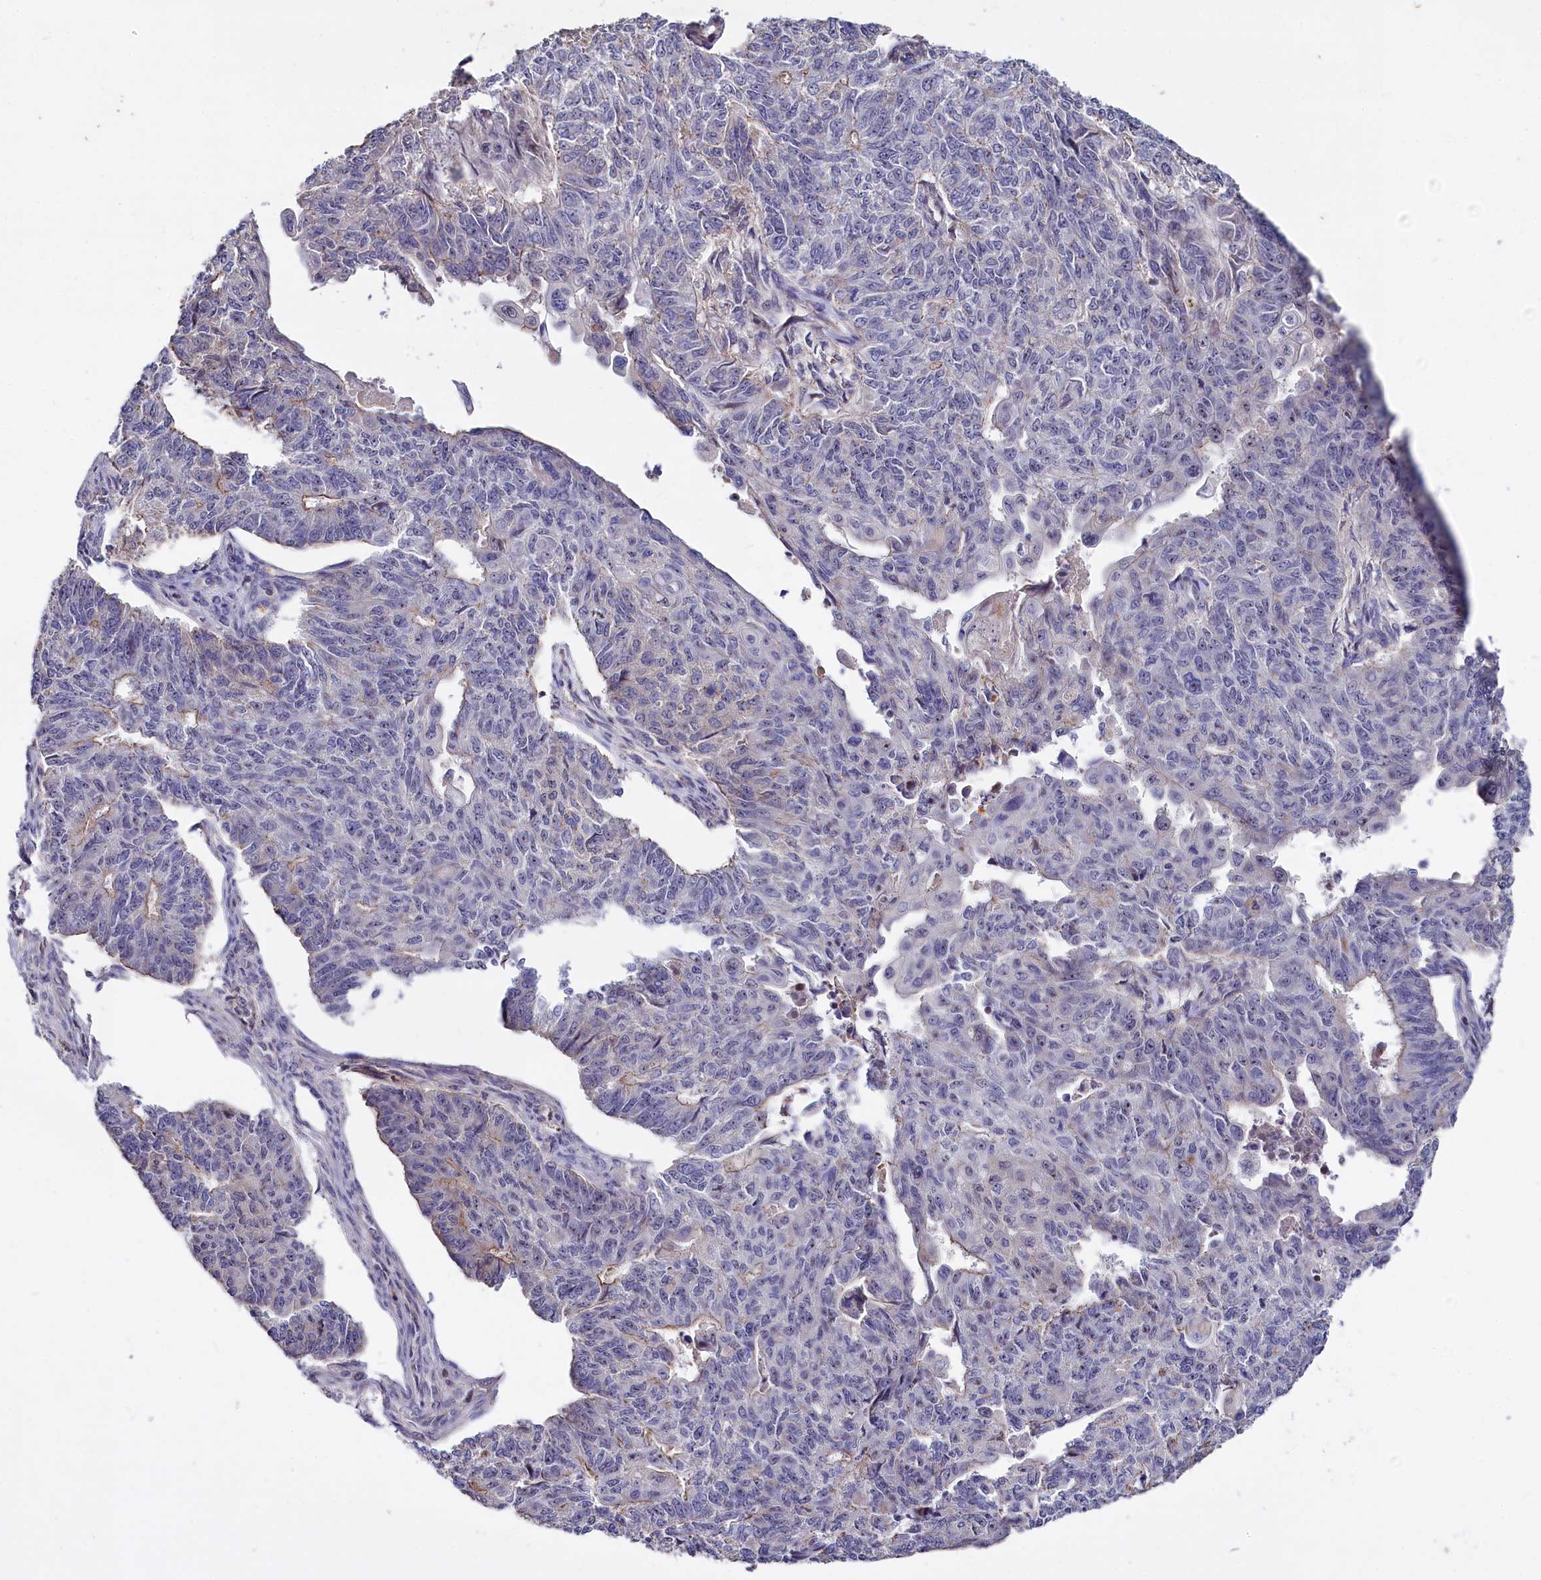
{"staining": {"intensity": "weak", "quantity": "<25%", "location": "cytoplasmic/membranous"}, "tissue": "endometrial cancer", "cell_type": "Tumor cells", "image_type": "cancer", "snomed": [{"axis": "morphology", "description": "Adenocarcinoma, NOS"}, {"axis": "topography", "description": "Endometrium"}], "caption": "Human endometrial adenocarcinoma stained for a protein using immunohistochemistry reveals no staining in tumor cells.", "gene": "RPUSD3", "patient": {"sex": "female", "age": 32}}